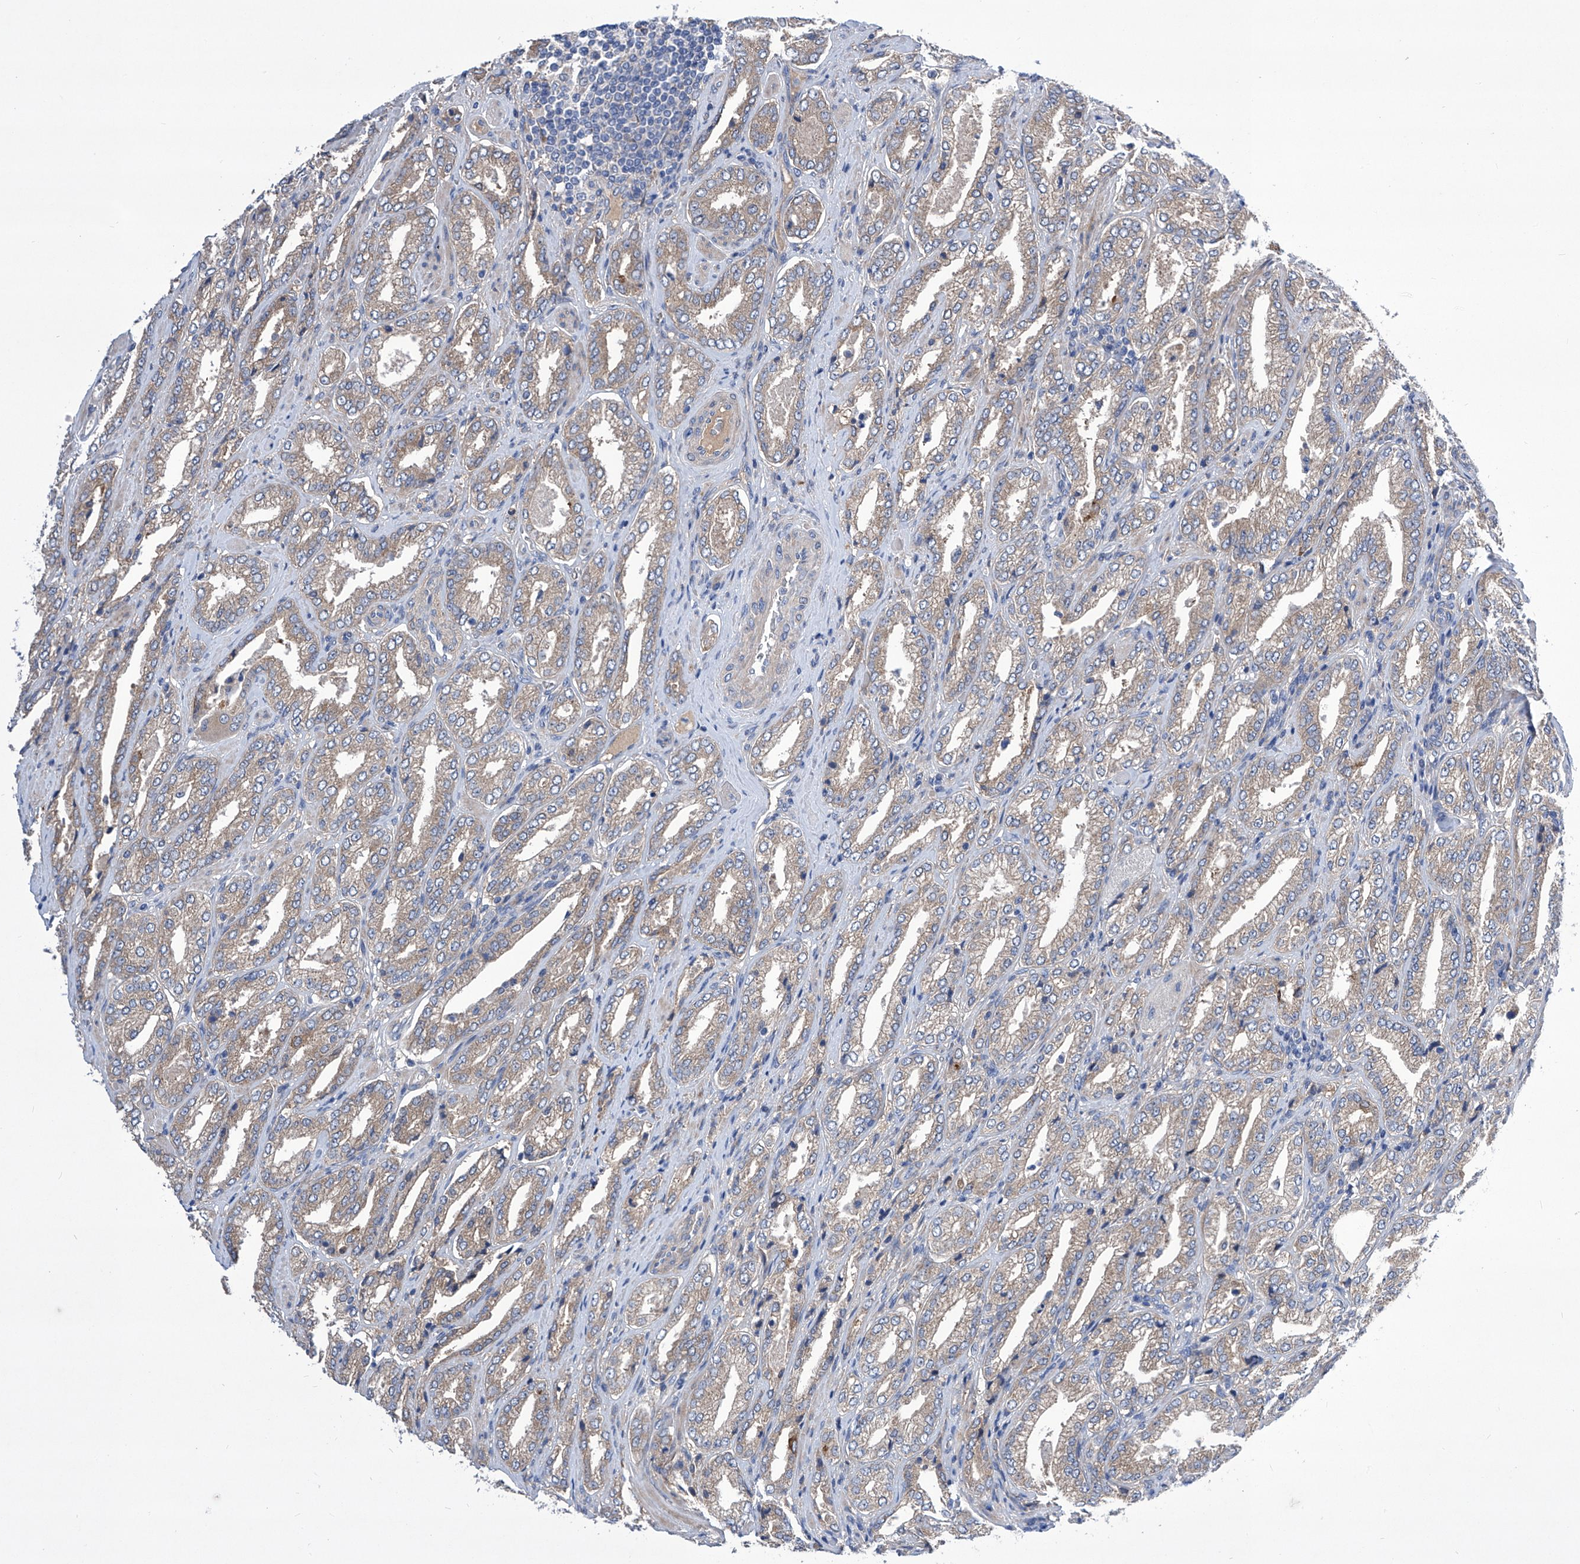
{"staining": {"intensity": "weak", "quantity": ">75%", "location": "cytoplasmic/membranous"}, "tissue": "prostate cancer", "cell_type": "Tumor cells", "image_type": "cancer", "snomed": [{"axis": "morphology", "description": "Adenocarcinoma, Low grade"}, {"axis": "topography", "description": "Prostate"}], "caption": "Tumor cells show weak cytoplasmic/membranous staining in about >75% of cells in prostate cancer.", "gene": "SRBD1", "patient": {"sex": "male", "age": 62}}